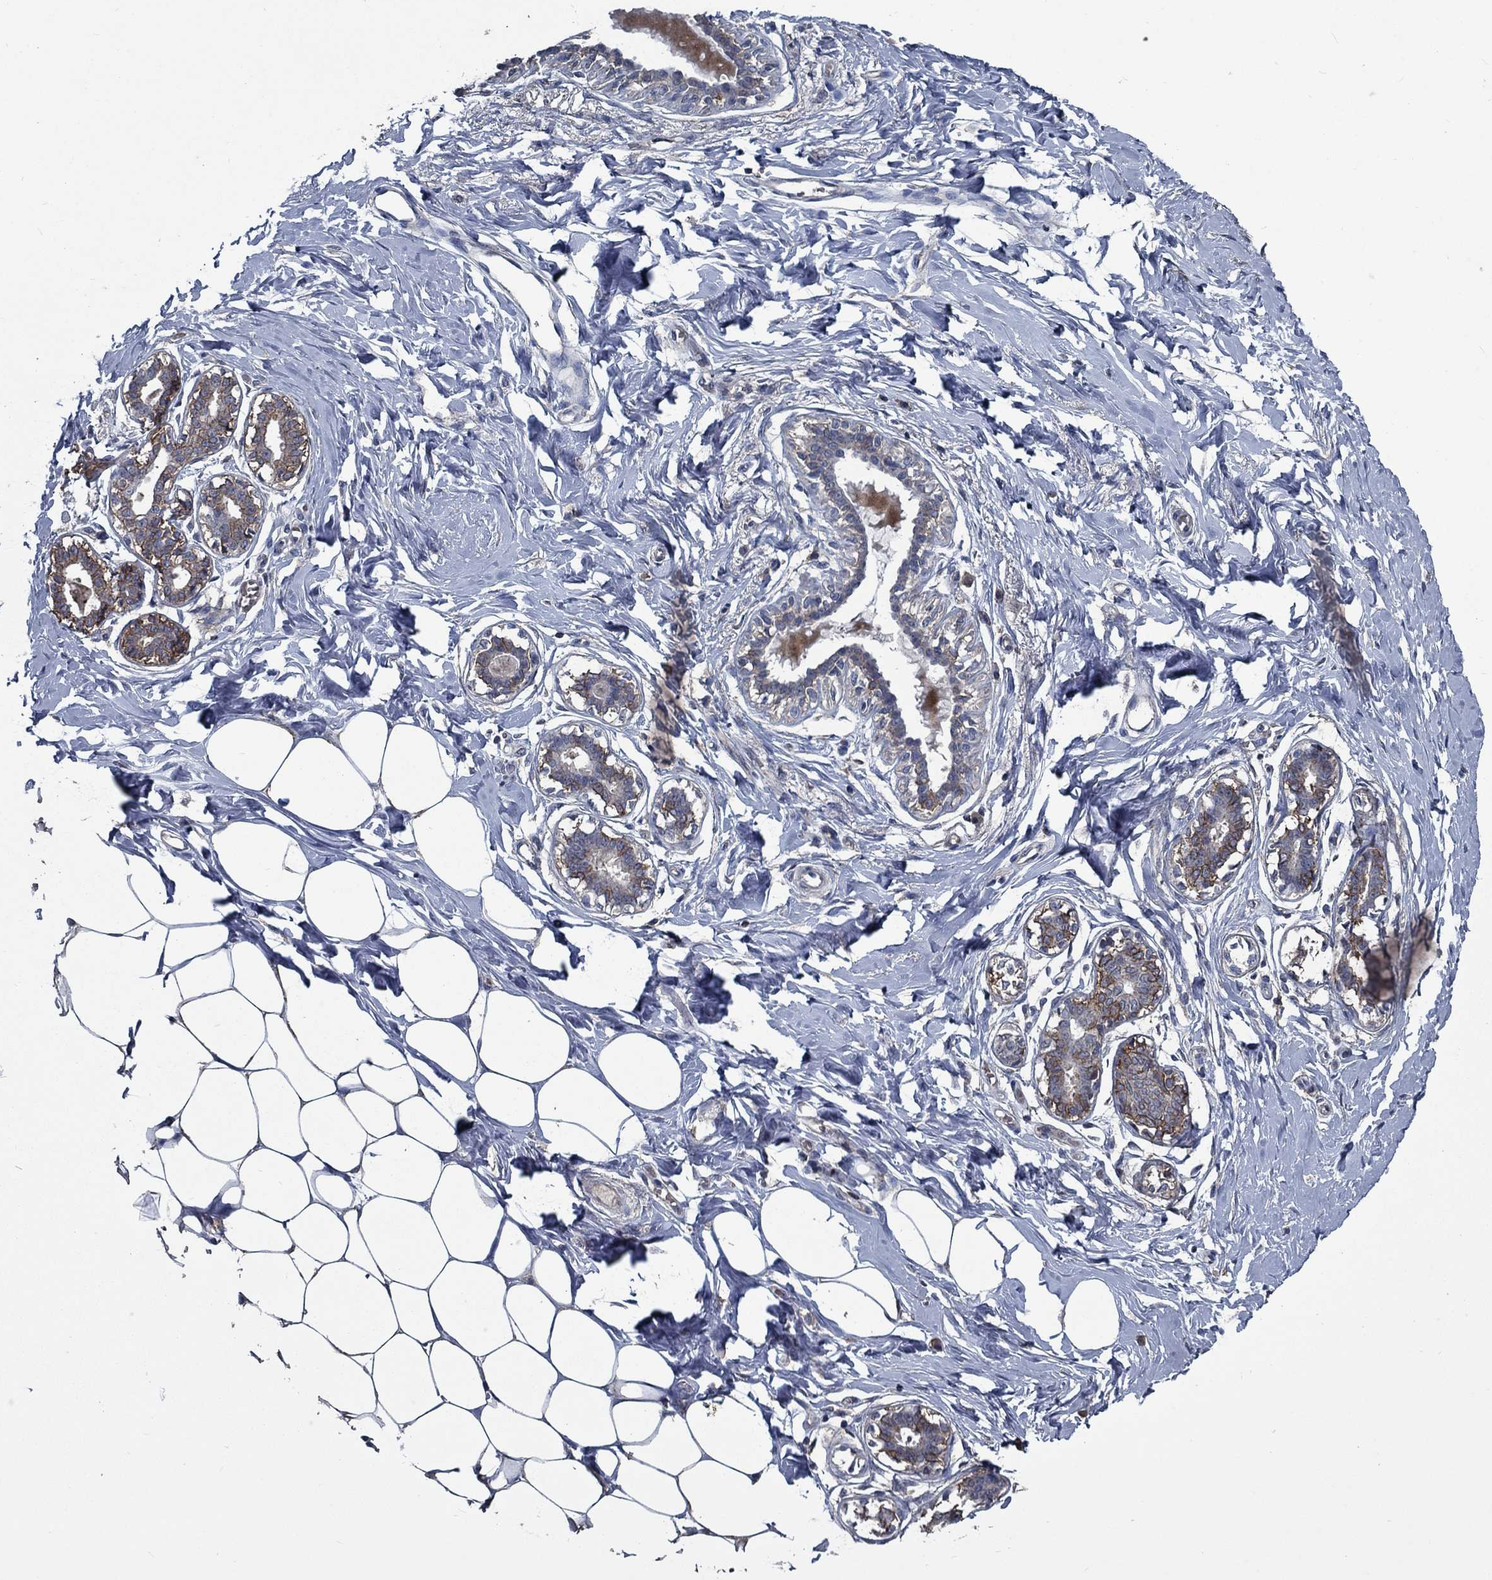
{"staining": {"intensity": "negative", "quantity": "none", "location": "none"}, "tissue": "breast", "cell_type": "Adipocytes", "image_type": "normal", "snomed": [{"axis": "morphology", "description": "Normal tissue, NOS"}, {"axis": "morphology", "description": "Lobular carcinoma, in situ"}, {"axis": "topography", "description": "Breast"}], "caption": "The histopathology image shows no staining of adipocytes in benign breast.", "gene": "SLC44A1", "patient": {"sex": "female", "age": 35}}